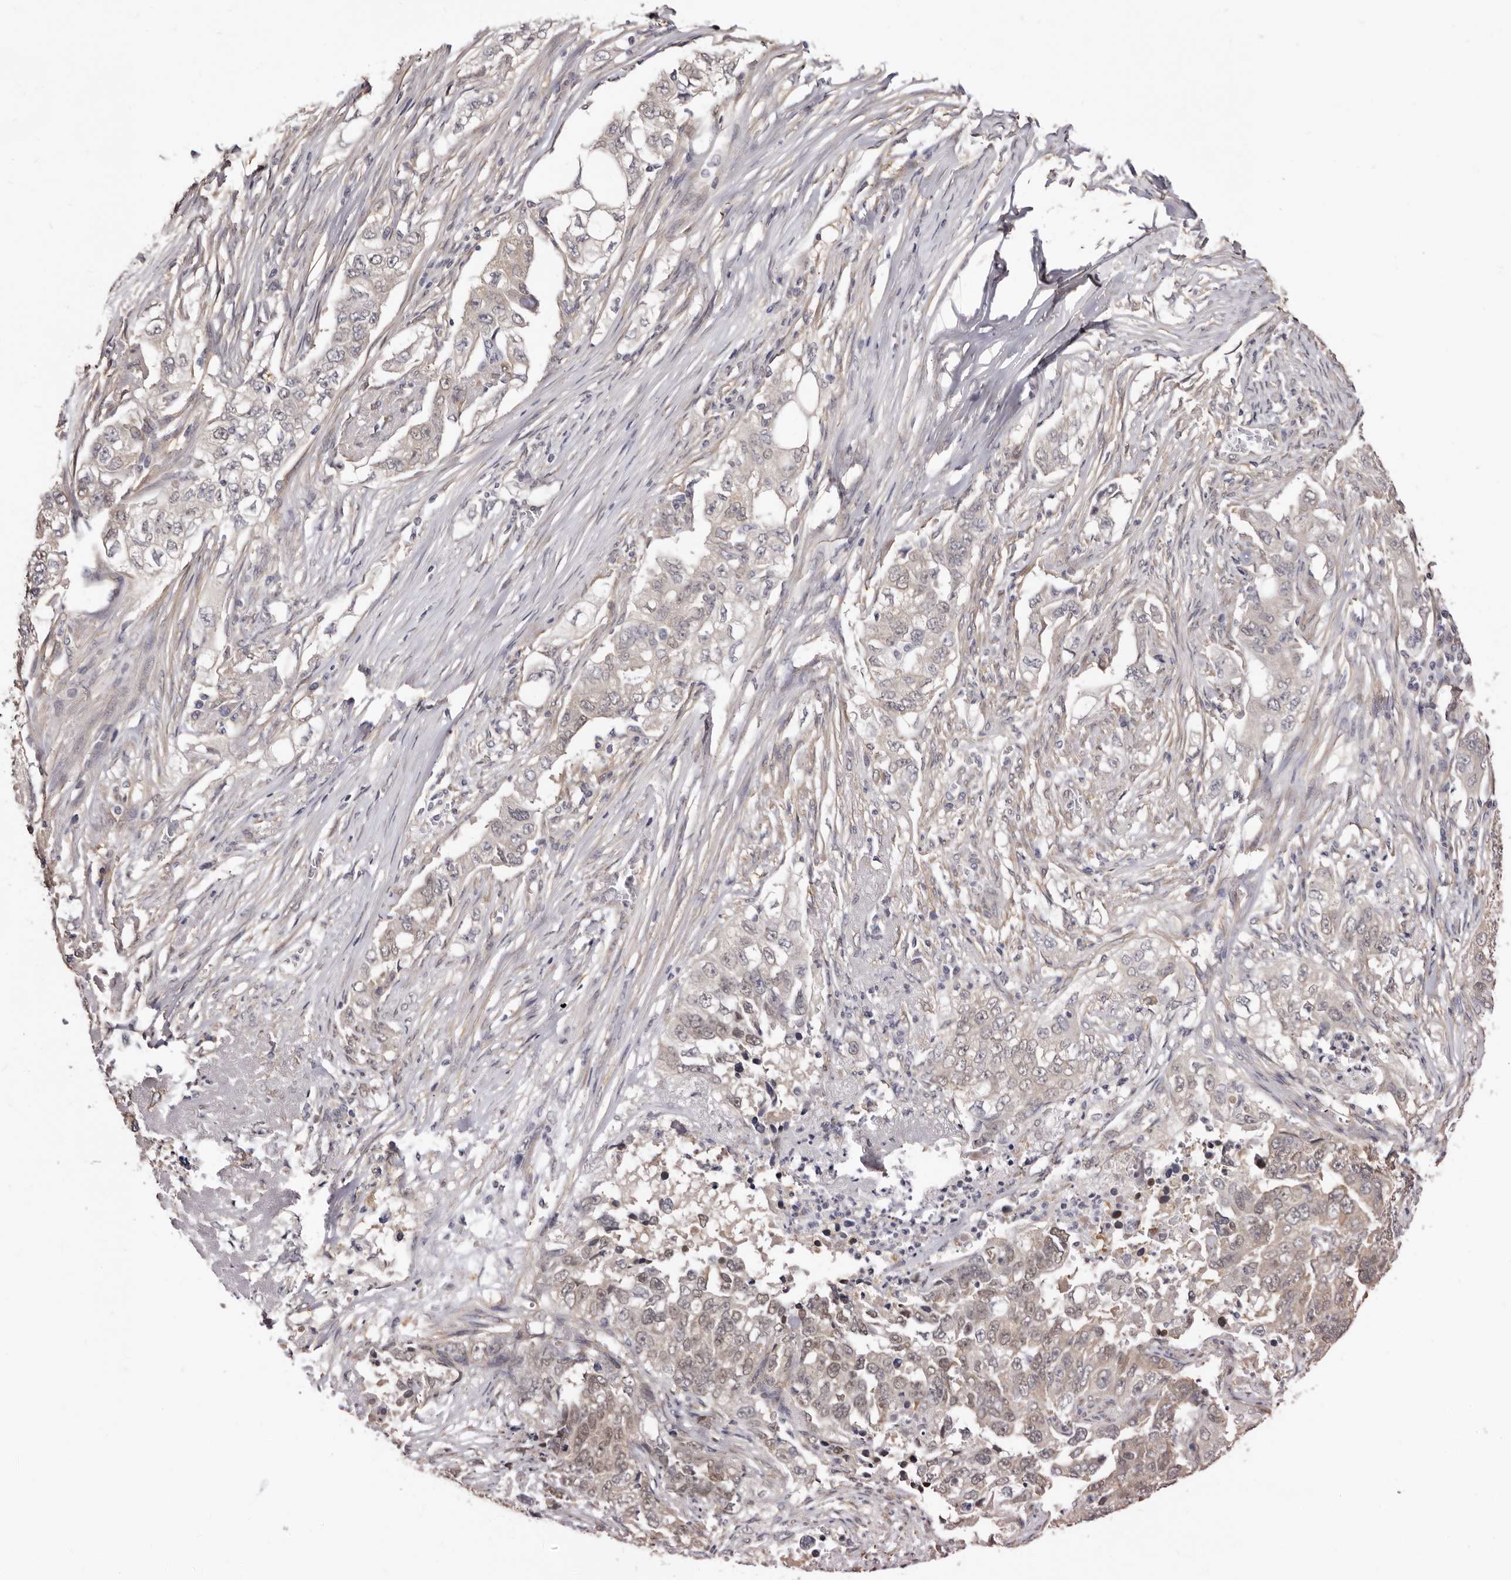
{"staining": {"intensity": "weak", "quantity": "25%-75%", "location": "cytoplasmic/membranous"}, "tissue": "lung cancer", "cell_type": "Tumor cells", "image_type": "cancer", "snomed": [{"axis": "morphology", "description": "Adenocarcinoma, NOS"}, {"axis": "topography", "description": "Lung"}], "caption": "A brown stain shows weak cytoplasmic/membranous staining of a protein in lung cancer (adenocarcinoma) tumor cells. (Brightfield microscopy of DAB IHC at high magnification).", "gene": "KHDRBS2", "patient": {"sex": "female", "age": 51}}